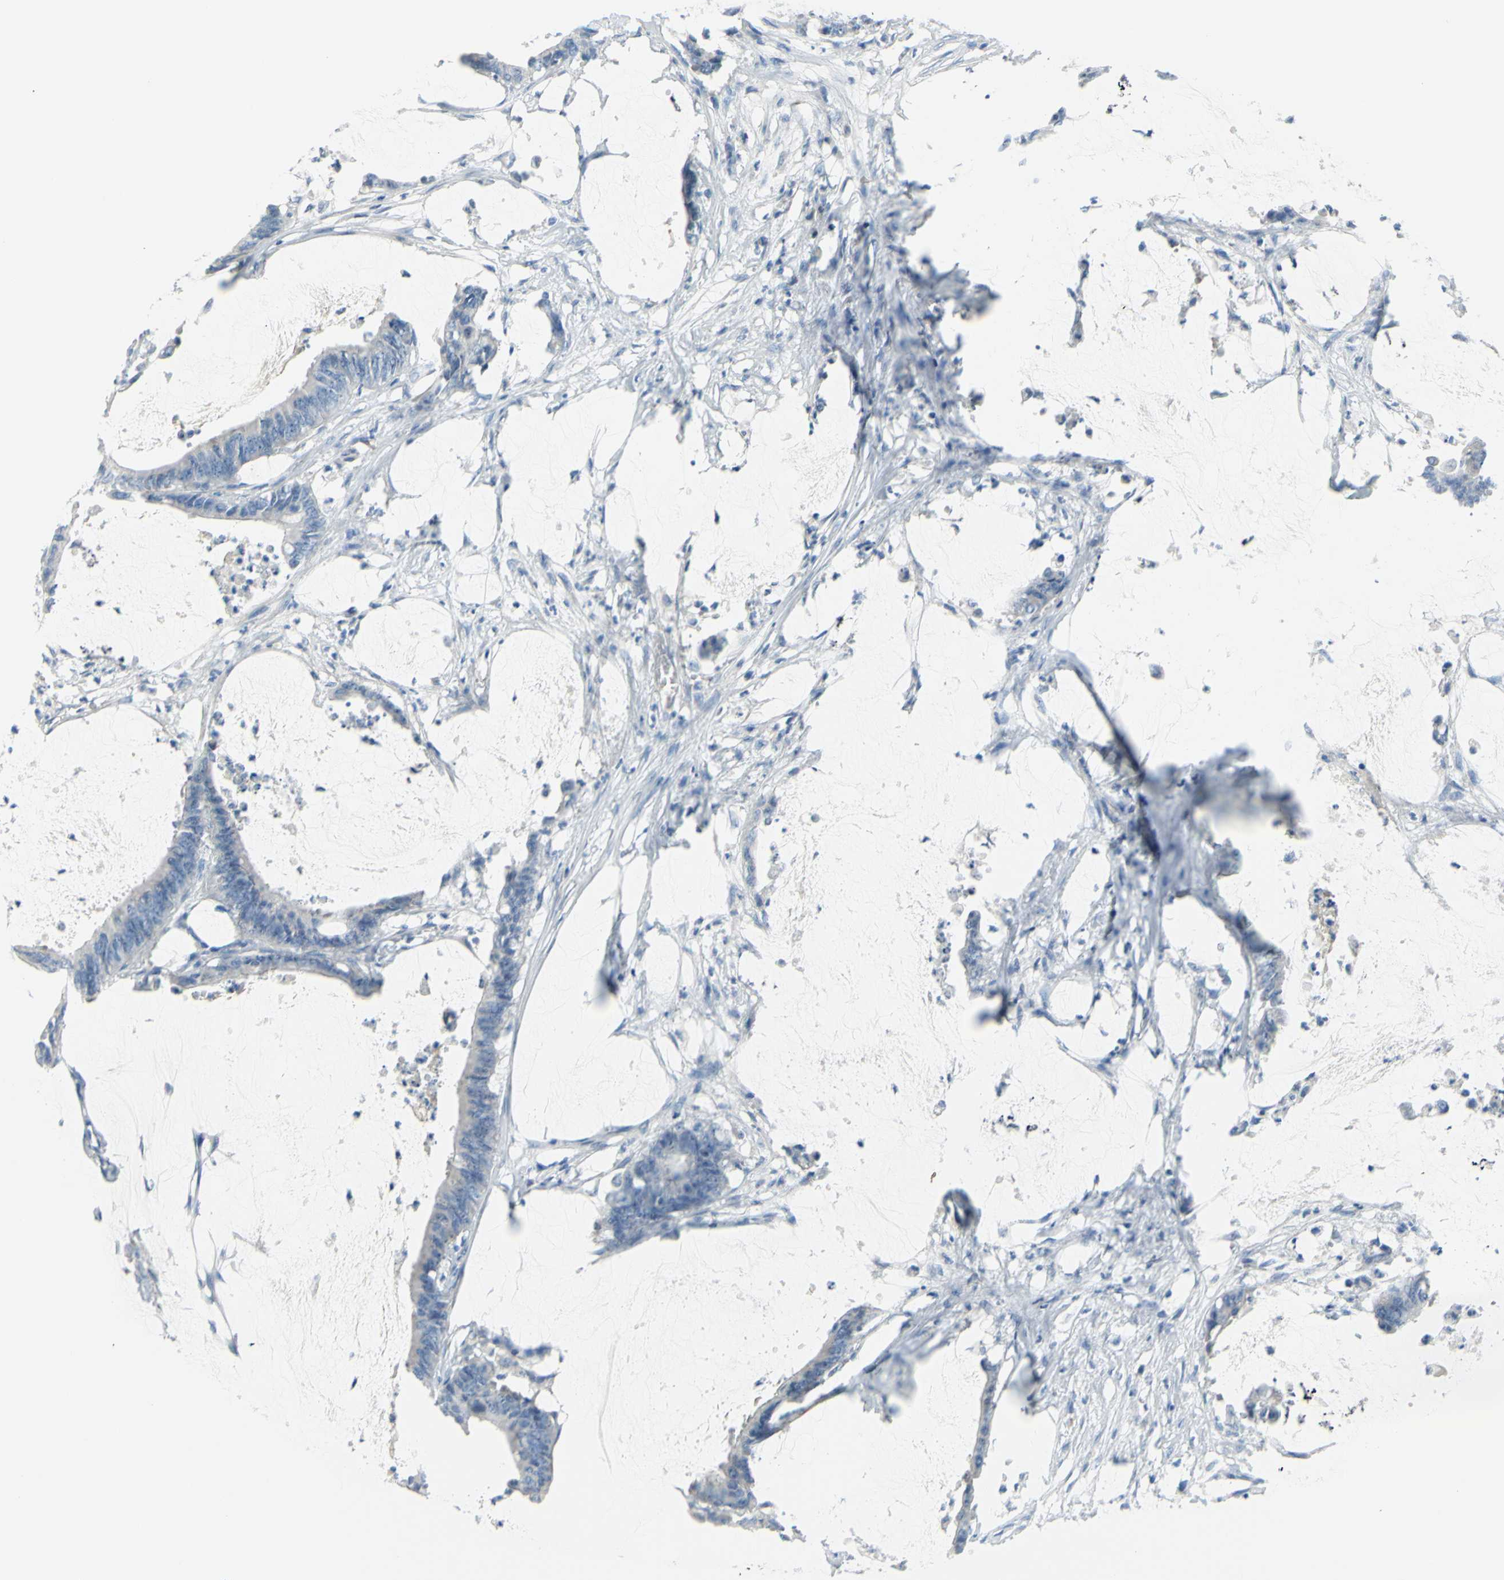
{"staining": {"intensity": "negative", "quantity": "none", "location": "none"}, "tissue": "colorectal cancer", "cell_type": "Tumor cells", "image_type": "cancer", "snomed": [{"axis": "morphology", "description": "Adenocarcinoma, NOS"}, {"axis": "topography", "description": "Rectum"}], "caption": "The photomicrograph demonstrates no staining of tumor cells in colorectal adenocarcinoma.", "gene": "DCT", "patient": {"sex": "female", "age": 66}}